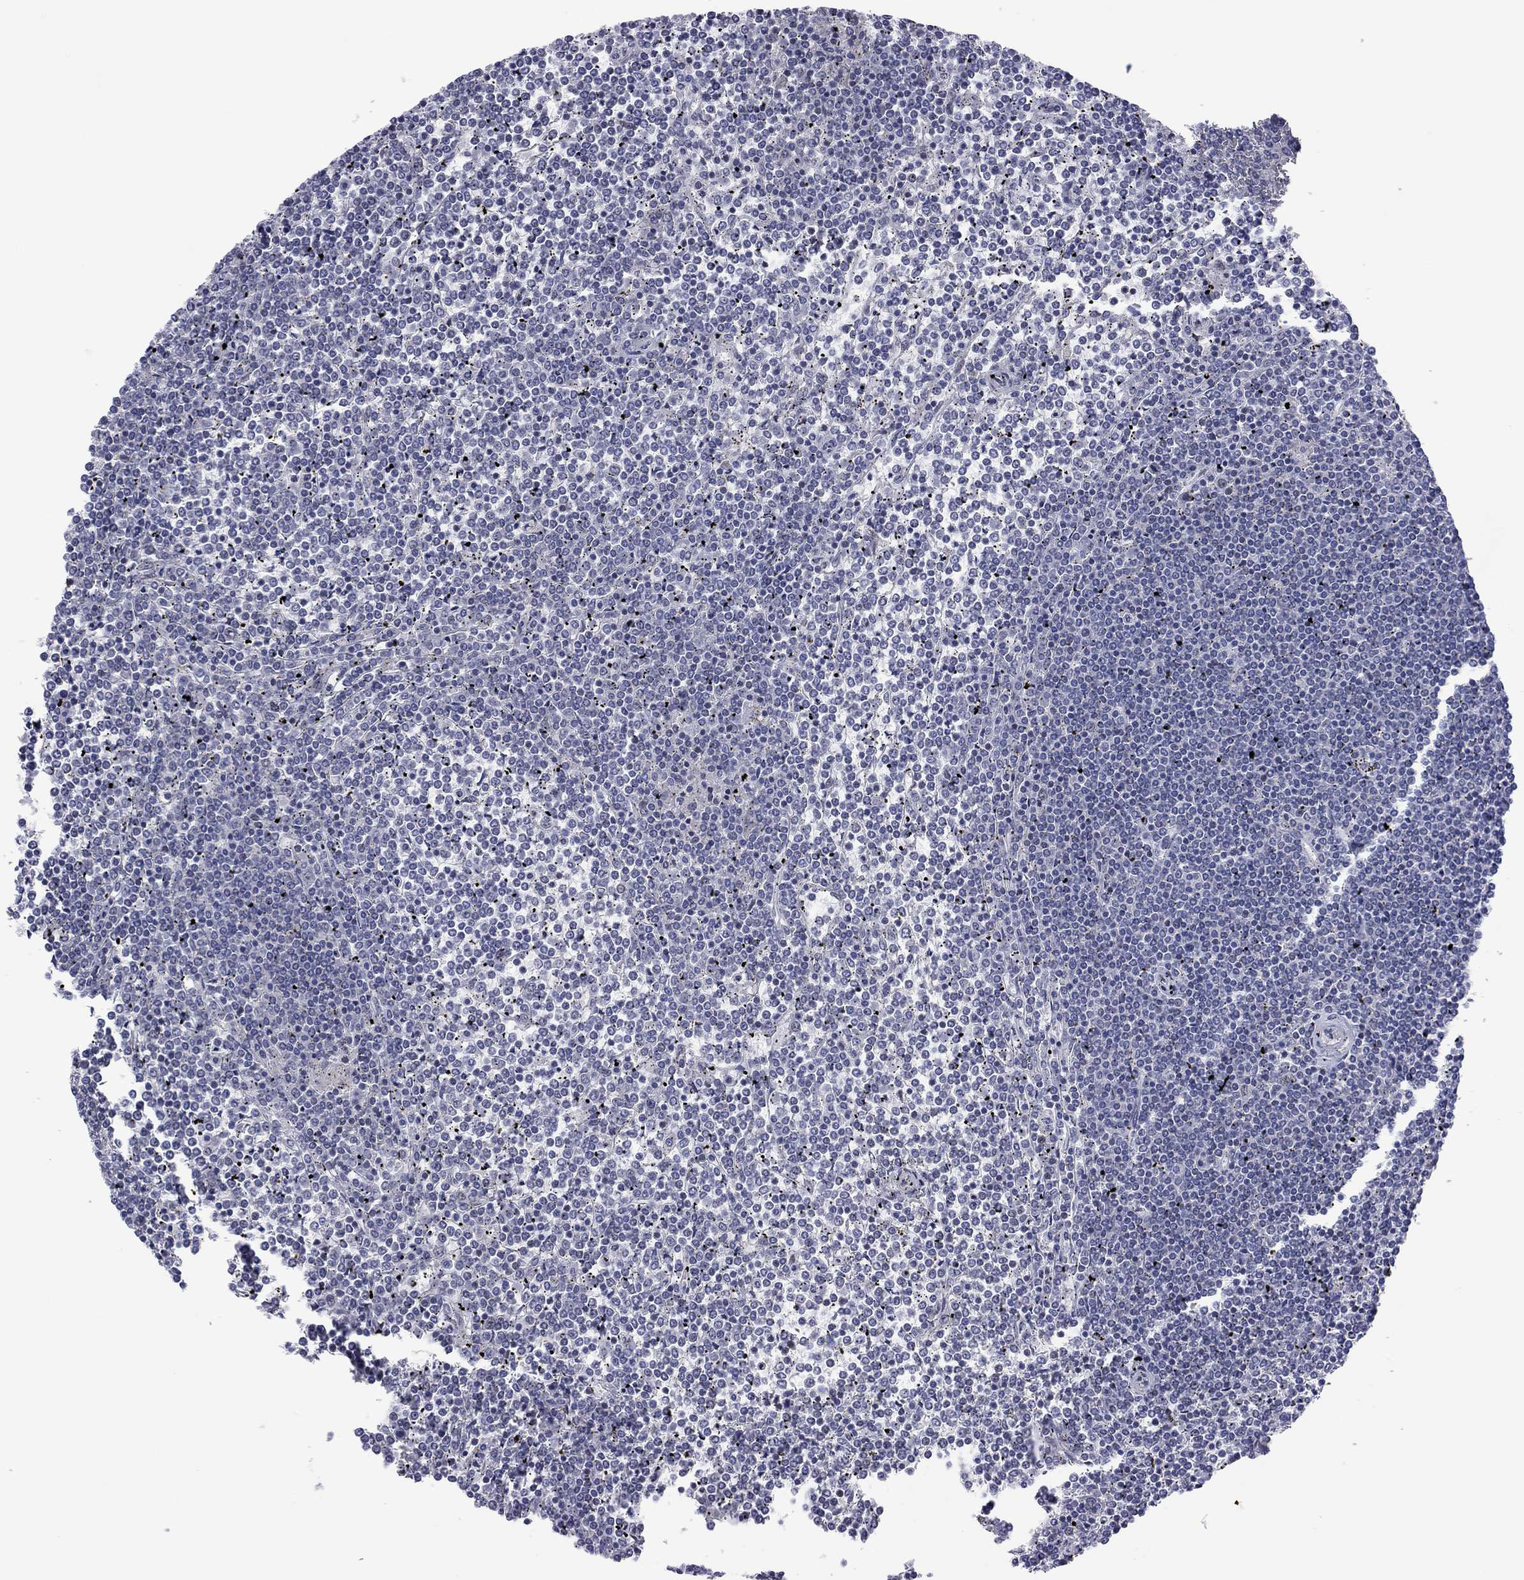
{"staining": {"intensity": "negative", "quantity": "none", "location": "none"}, "tissue": "lymphoma", "cell_type": "Tumor cells", "image_type": "cancer", "snomed": [{"axis": "morphology", "description": "Malignant lymphoma, non-Hodgkin's type, Low grade"}, {"axis": "topography", "description": "Spleen"}], "caption": "This photomicrograph is of low-grade malignant lymphoma, non-Hodgkin's type stained with IHC to label a protein in brown with the nuclei are counter-stained blue. There is no staining in tumor cells.", "gene": "POU5F2", "patient": {"sex": "female", "age": 19}}